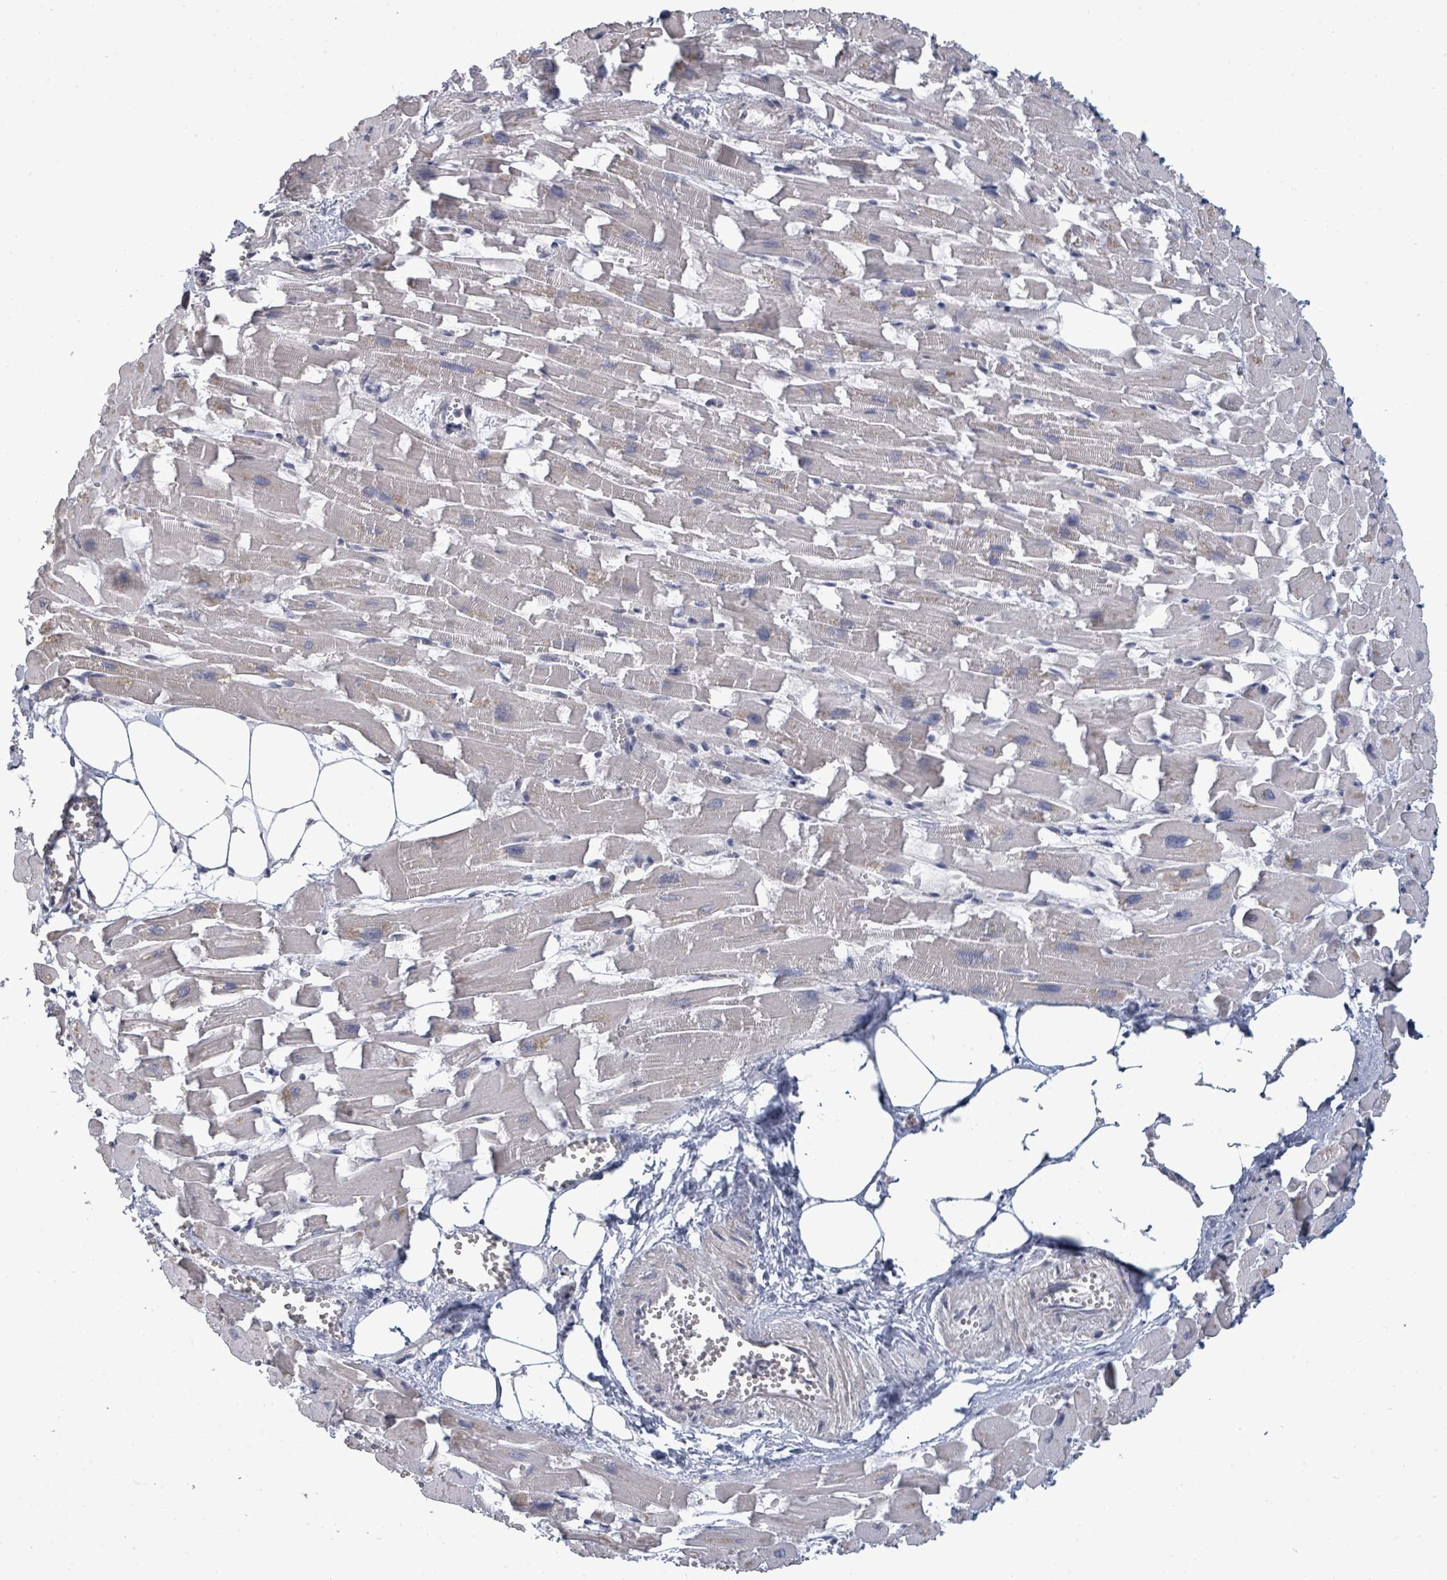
{"staining": {"intensity": "negative", "quantity": "none", "location": "none"}, "tissue": "heart muscle", "cell_type": "Cardiomyocytes", "image_type": "normal", "snomed": [{"axis": "morphology", "description": "Normal tissue, NOS"}, {"axis": "topography", "description": "Heart"}], "caption": "Cardiomyocytes show no significant expression in normal heart muscle.", "gene": "ASB12", "patient": {"sex": "female", "age": 64}}